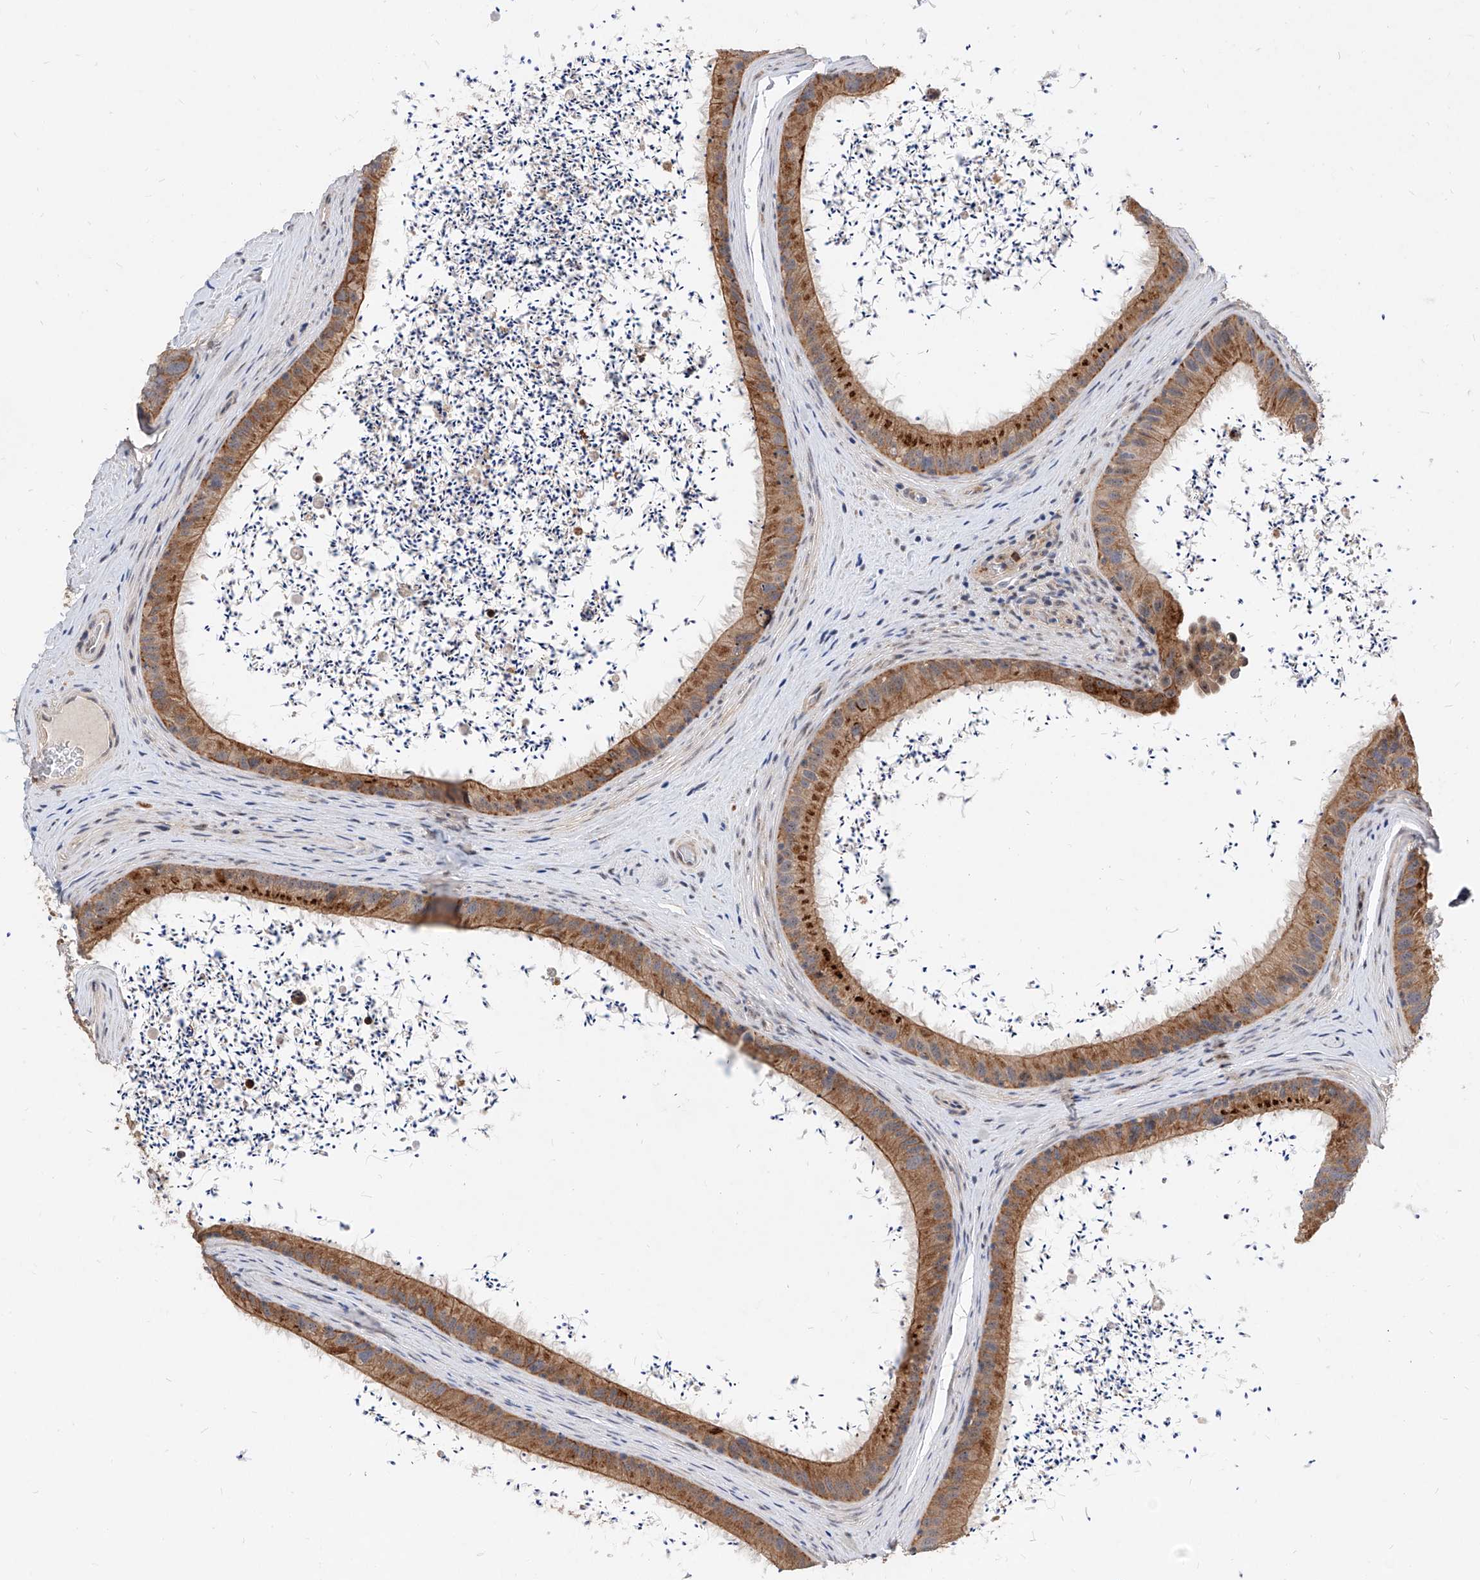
{"staining": {"intensity": "strong", "quantity": ">75%", "location": "cytoplasmic/membranous"}, "tissue": "epididymis", "cell_type": "Glandular cells", "image_type": "normal", "snomed": [{"axis": "morphology", "description": "Normal tissue, NOS"}, {"axis": "topography", "description": "Epididymis, spermatic cord, NOS"}], "caption": "Immunohistochemical staining of normal human epididymis reveals >75% levels of strong cytoplasmic/membranous protein positivity in about >75% of glandular cells.", "gene": "MFSD4B", "patient": {"sex": "male", "age": 50}}